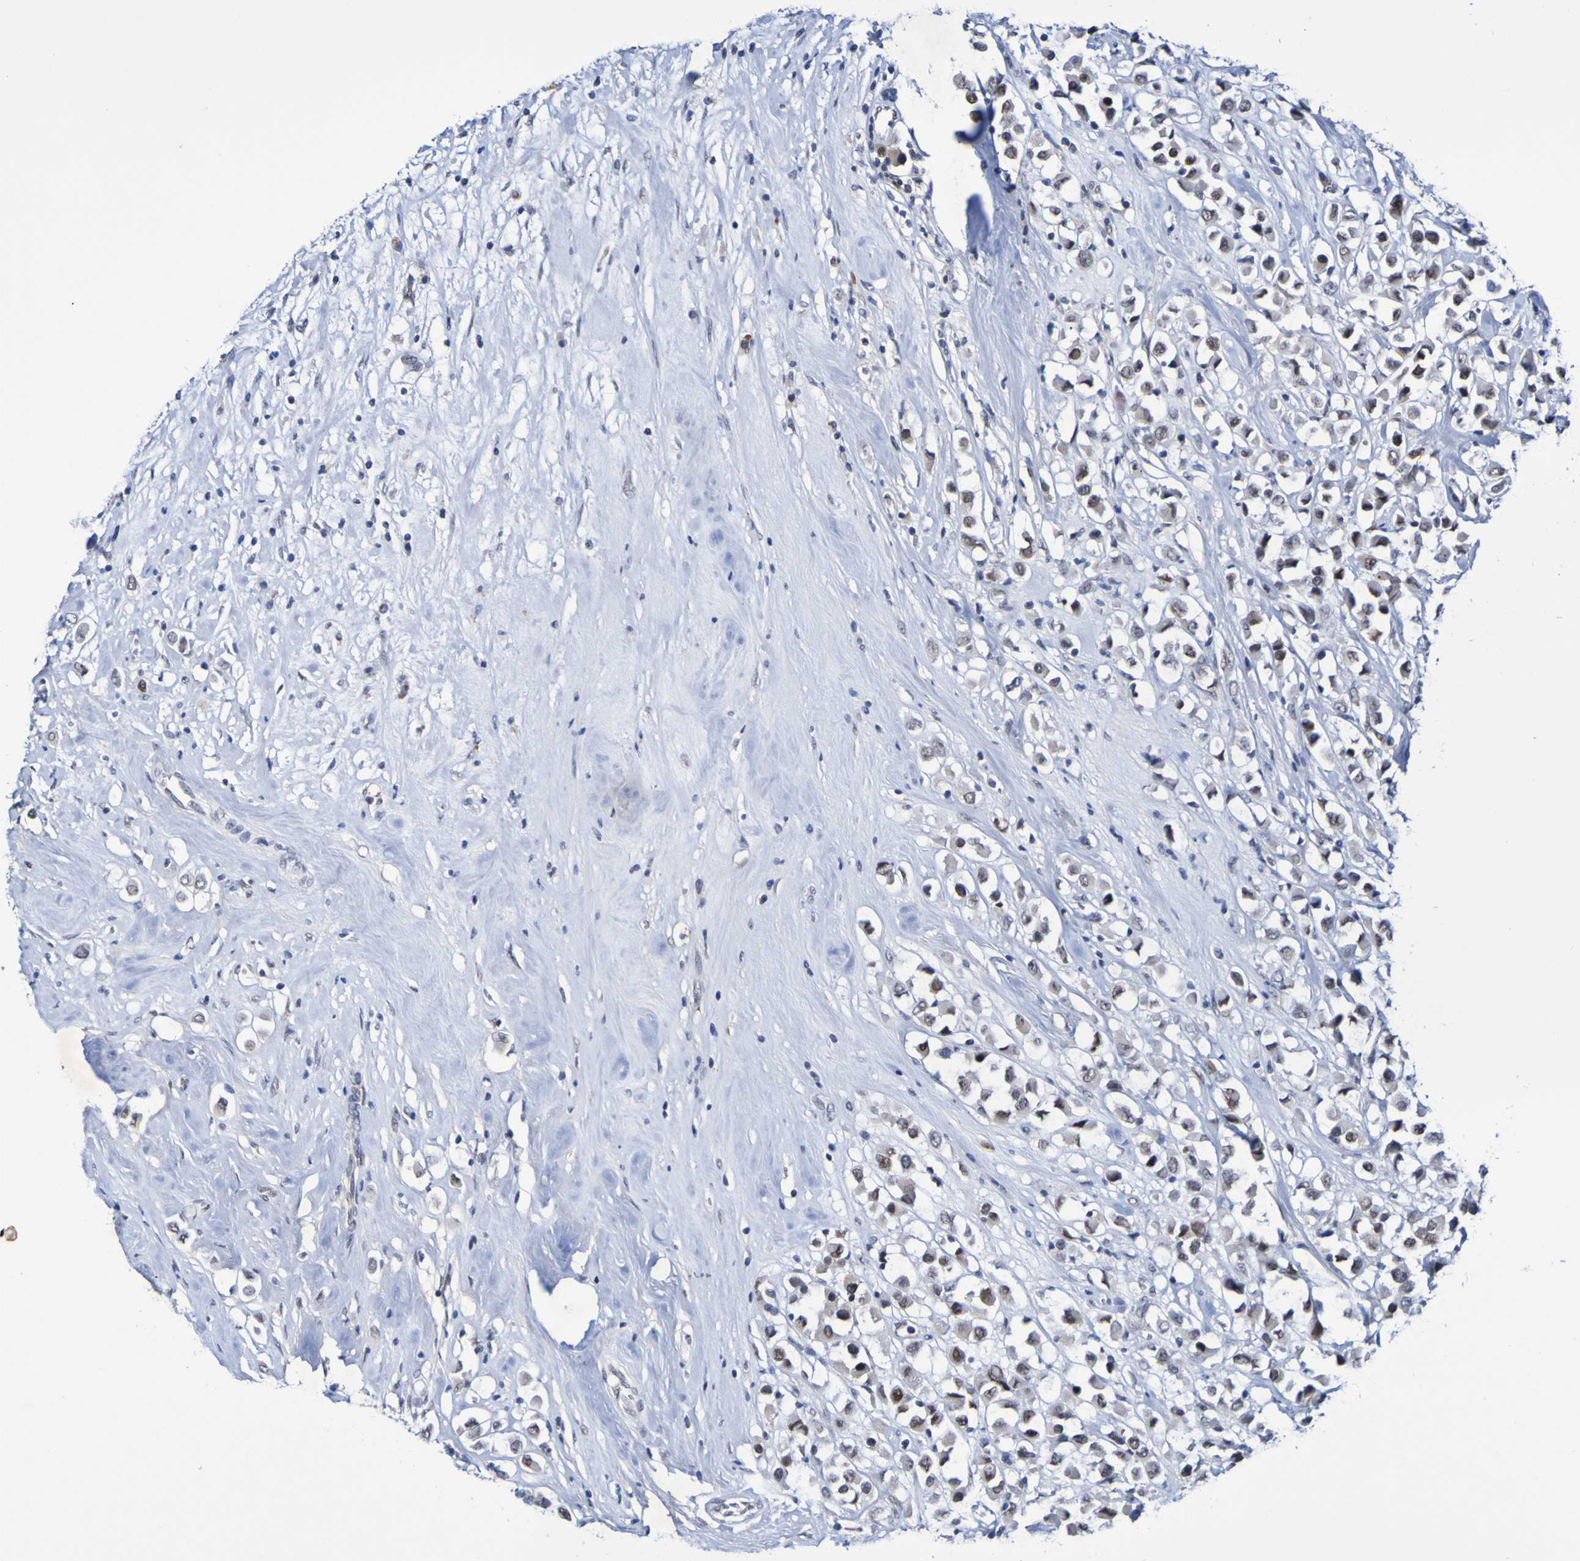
{"staining": {"intensity": "moderate", "quantity": "25%-75%", "location": "nuclear"}, "tissue": "breast cancer", "cell_type": "Tumor cells", "image_type": "cancer", "snomed": [{"axis": "morphology", "description": "Duct carcinoma"}, {"axis": "topography", "description": "Breast"}], "caption": "A photomicrograph of human breast intraductal carcinoma stained for a protein shows moderate nuclear brown staining in tumor cells. The protein is stained brown, and the nuclei are stained in blue (DAB IHC with brightfield microscopy, high magnification).", "gene": "PCGF1", "patient": {"sex": "female", "age": 61}}